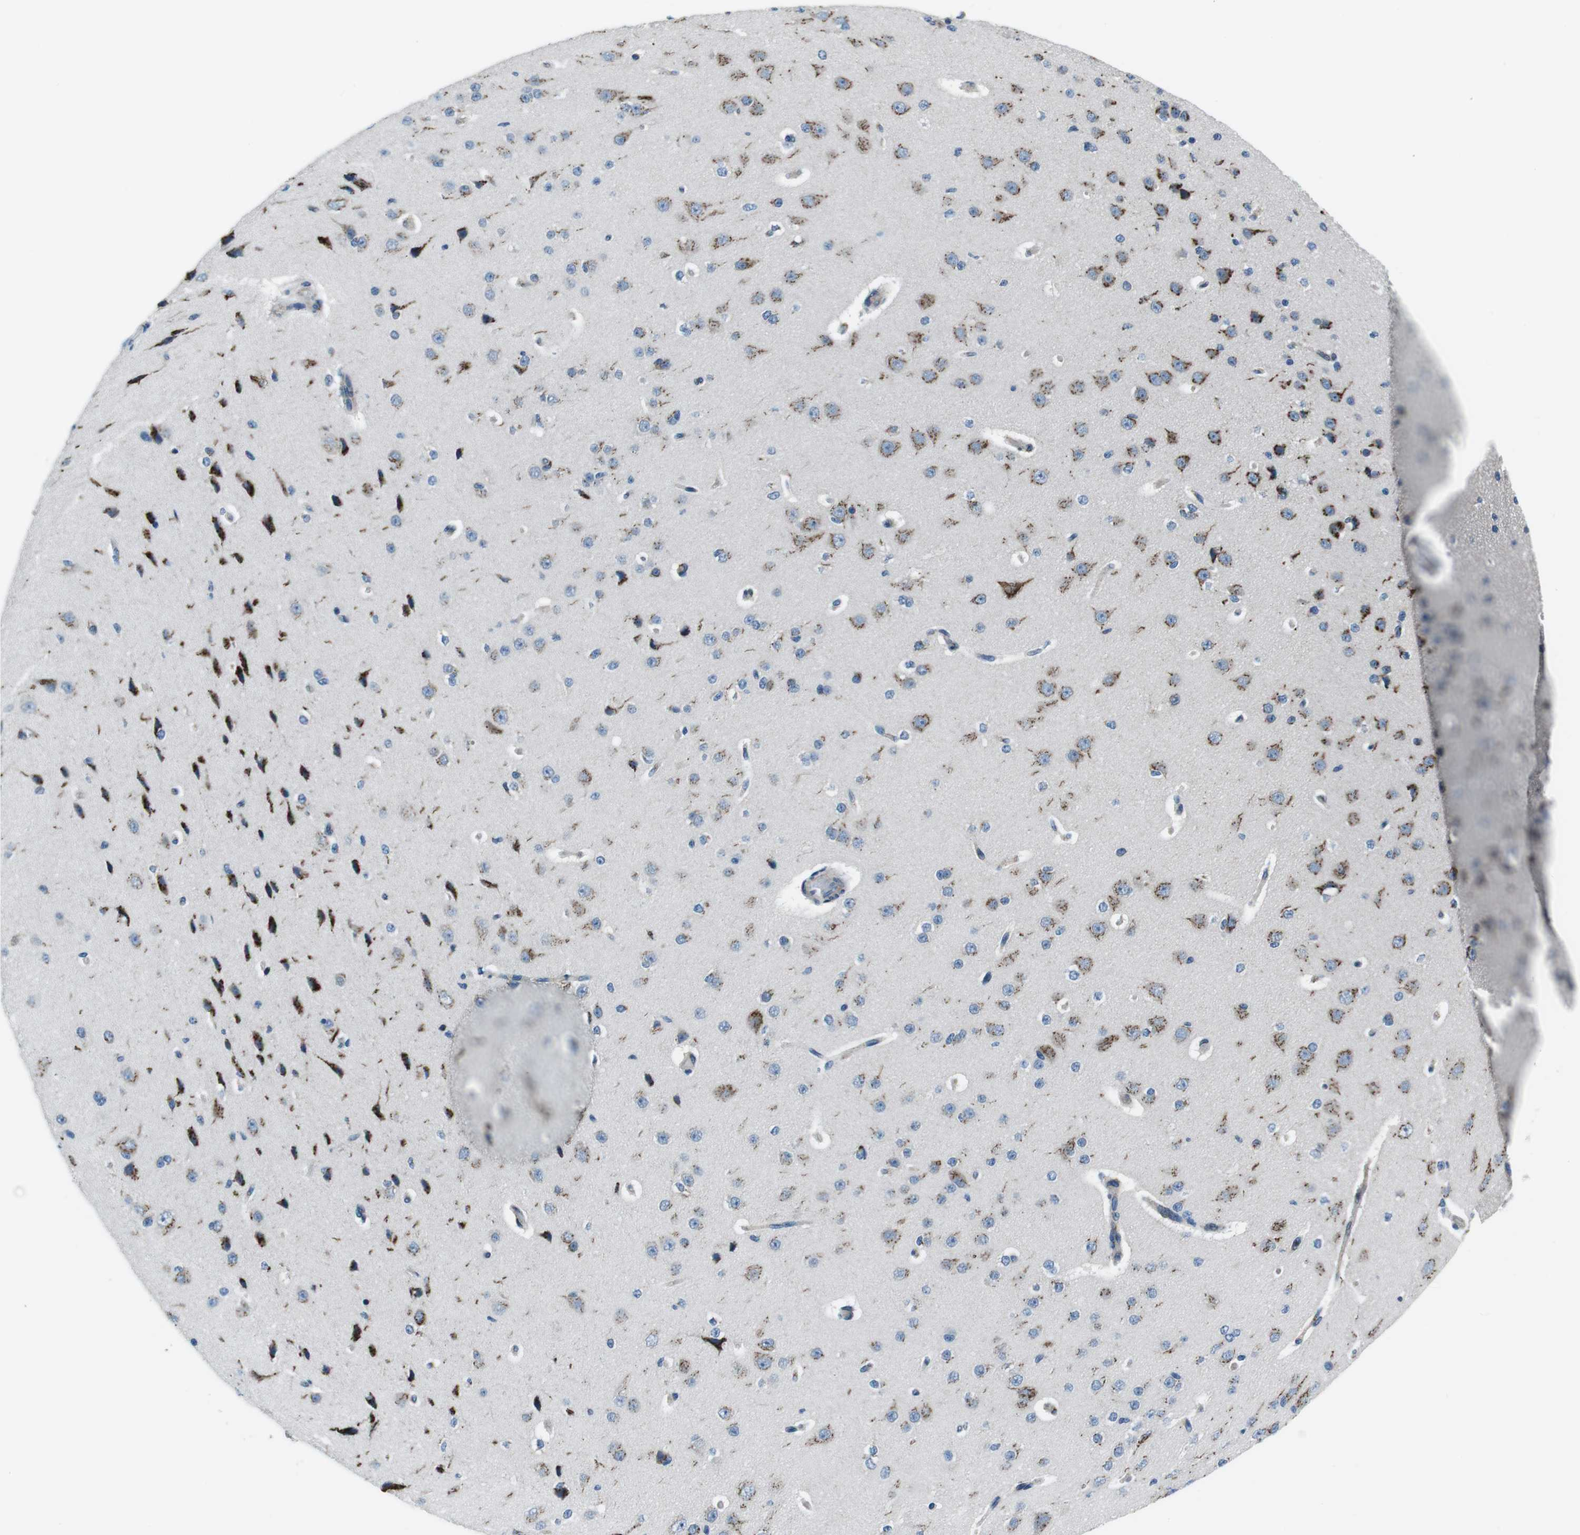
{"staining": {"intensity": "moderate", "quantity": "<25%", "location": "cytoplasmic/membranous"}, "tissue": "cerebral cortex", "cell_type": "Endothelial cells", "image_type": "normal", "snomed": [{"axis": "morphology", "description": "Normal tissue, NOS"}, {"axis": "morphology", "description": "Developmental malformation"}, {"axis": "topography", "description": "Cerebral cortex"}], "caption": "Immunohistochemistry (IHC) image of benign human cerebral cortex stained for a protein (brown), which displays low levels of moderate cytoplasmic/membranous staining in approximately <25% of endothelial cells.", "gene": "NUCB2", "patient": {"sex": "female", "age": 30}}